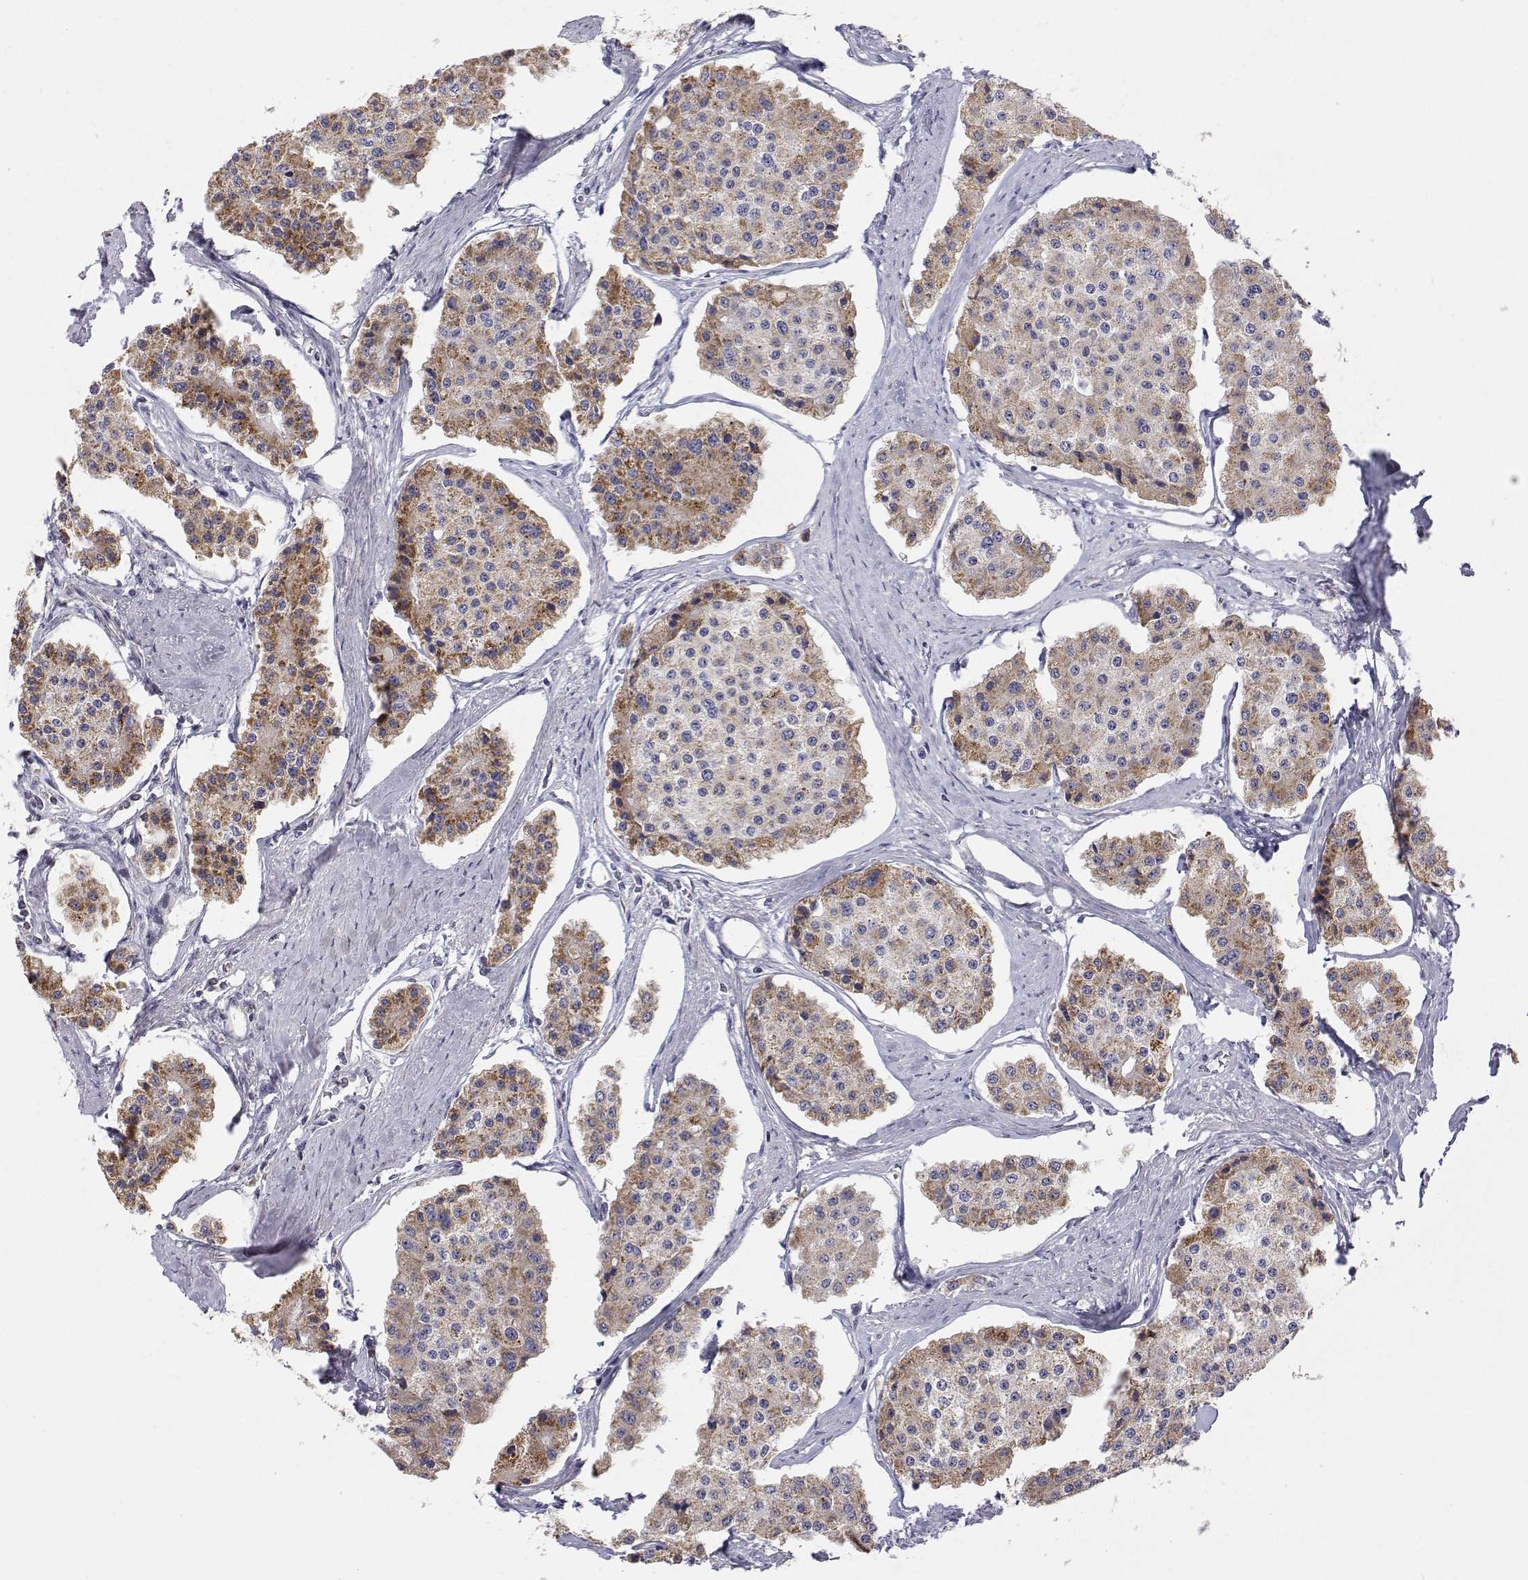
{"staining": {"intensity": "moderate", "quantity": "25%-75%", "location": "cytoplasmic/membranous"}, "tissue": "carcinoid", "cell_type": "Tumor cells", "image_type": "cancer", "snomed": [{"axis": "morphology", "description": "Carcinoid, malignant, NOS"}, {"axis": "topography", "description": "Small intestine"}], "caption": "Immunohistochemical staining of human malignant carcinoid displays moderate cytoplasmic/membranous protein positivity in approximately 25%-75% of tumor cells.", "gene": "MRPL3", "patient": {"sex": "female", "age": 65}}